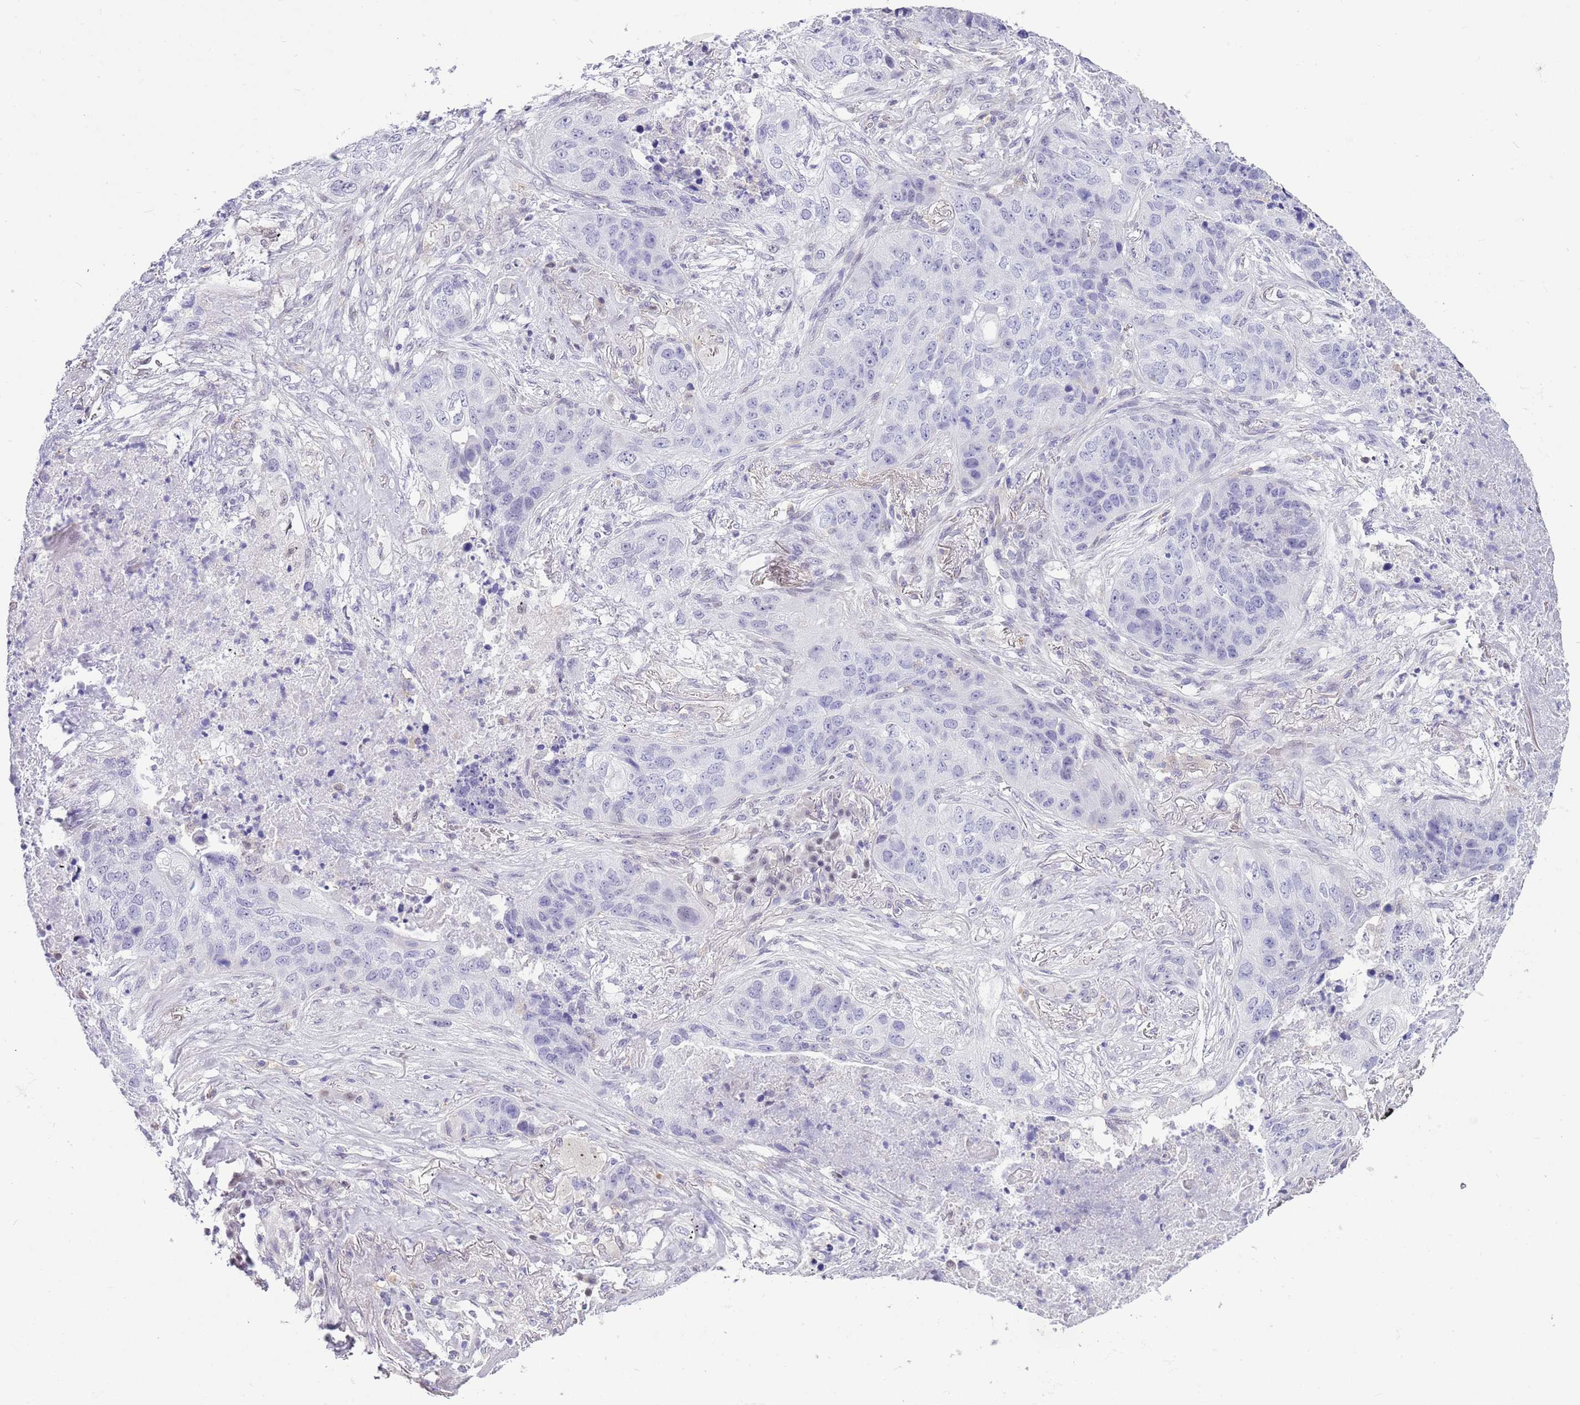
{"staining": {"intensity": "negative", "quantity": "none", "location": "none"}, "tissue": "lung cancer", "cell_type": "Tumor cells", "image_type": "cancer", "snomed": [{"axis": "morphology", "description": "Squamous cell carcinoma, NOS"}, {"axis": "topography", "description": "Lung"}], "caption": "The immunohistochemistry micrograph has no significant staining in tumor cells of lung cancer (squamous cell carcinoma) tissue. (DAB (3,3'-diaminobenzidine) immunohistochemistry (IHC) visualized using brightfield microscopy, high magnification).", "gene": "PPP1R17", "patient": {"sex": "female", "age": 63}}